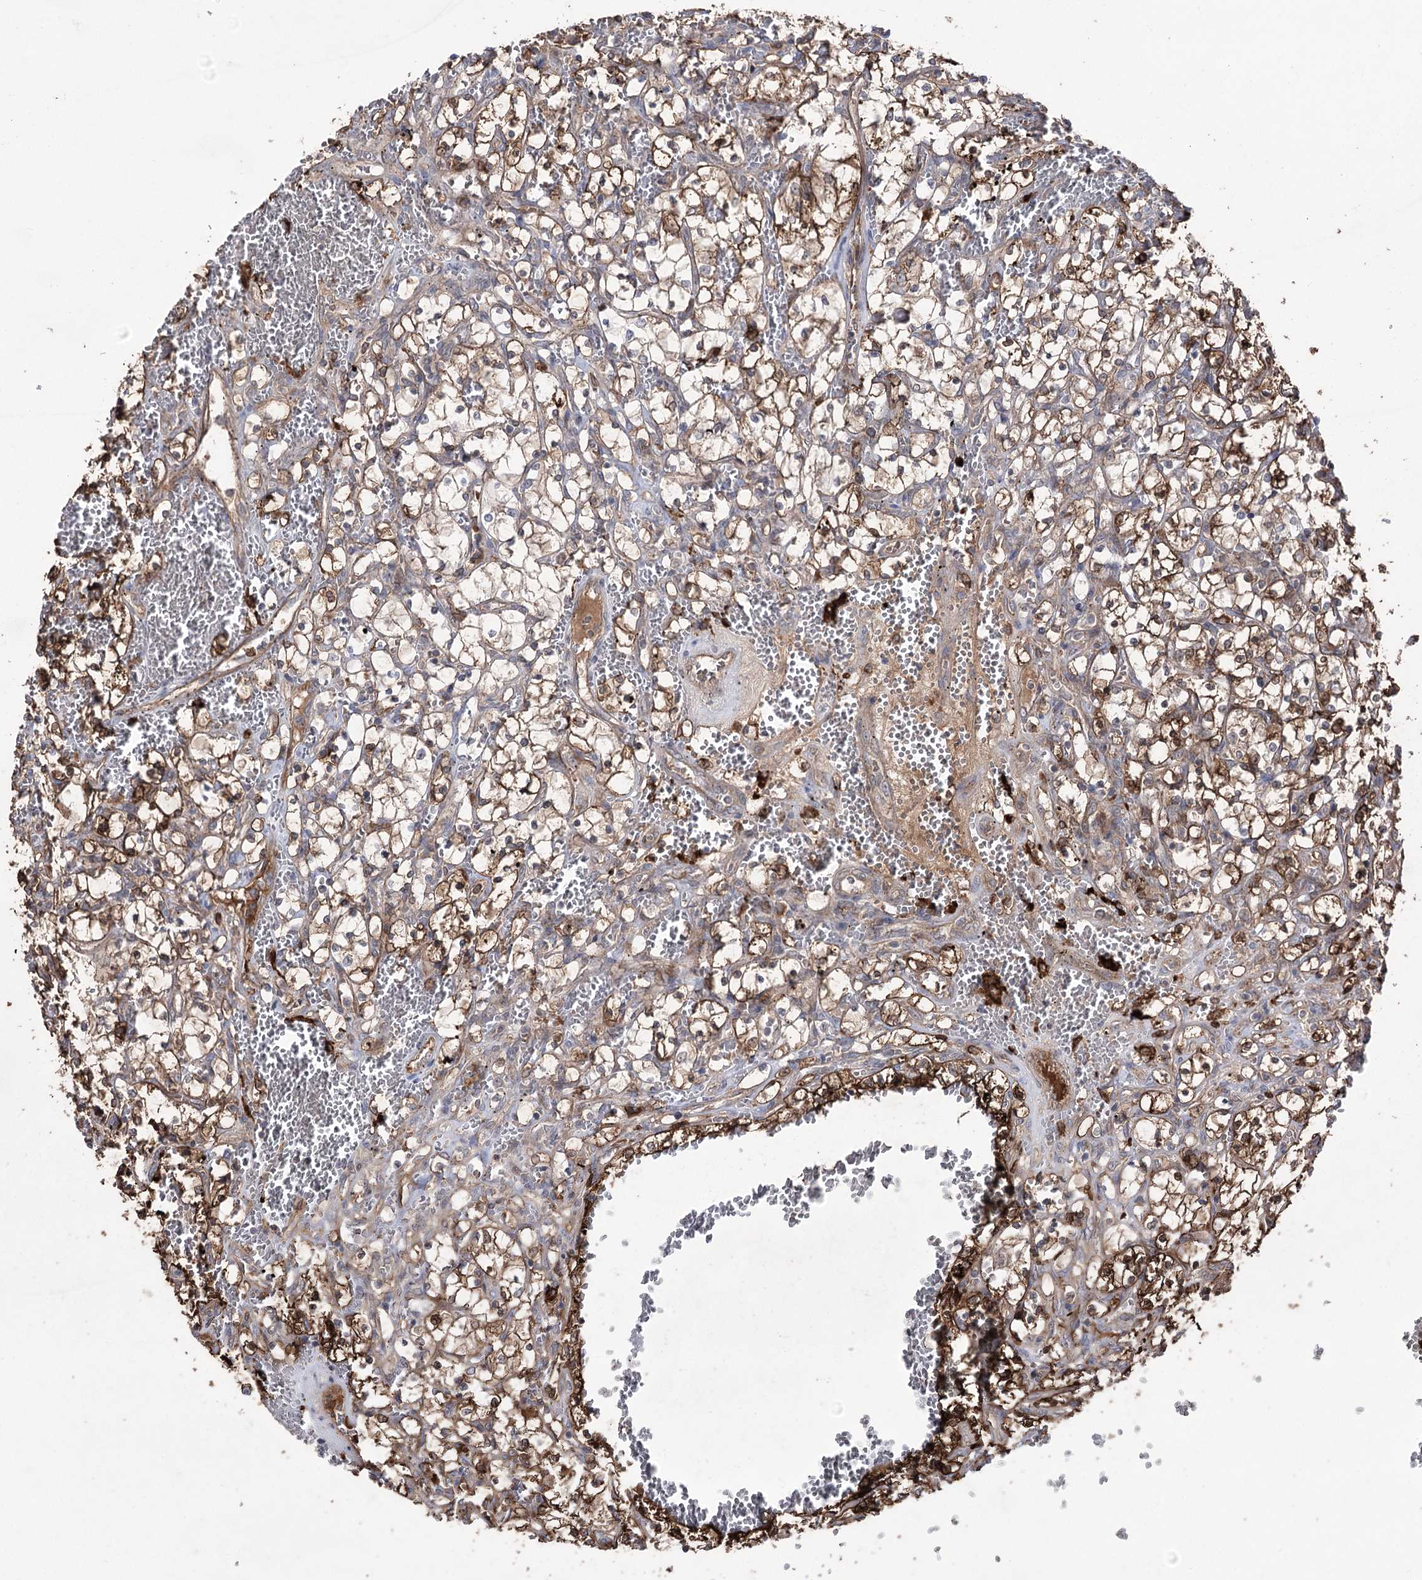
{"staining": {"intensity": "moderate", "quantity": ">75%", "location": "cytoplasmic/membranous"}, "tissue": "renal cancer", "cell_type": "Tumor cells", "image_type": "cancer", "snomed": [{"axis": "morphology", "description": "Adenocarcinoma, NOS"}, {"axis": "topography", "description": "Kidney"}], "caption": "Immunohistochemistry (IHC) micrograph of human renal cancer stained for a protein (brown), which shows medium levels of moderate cytoplasmic/membranous expression in about >75% of tumor cells.", "gene": "OTUD1", "patient": {"sex": "female", "age": 69}}